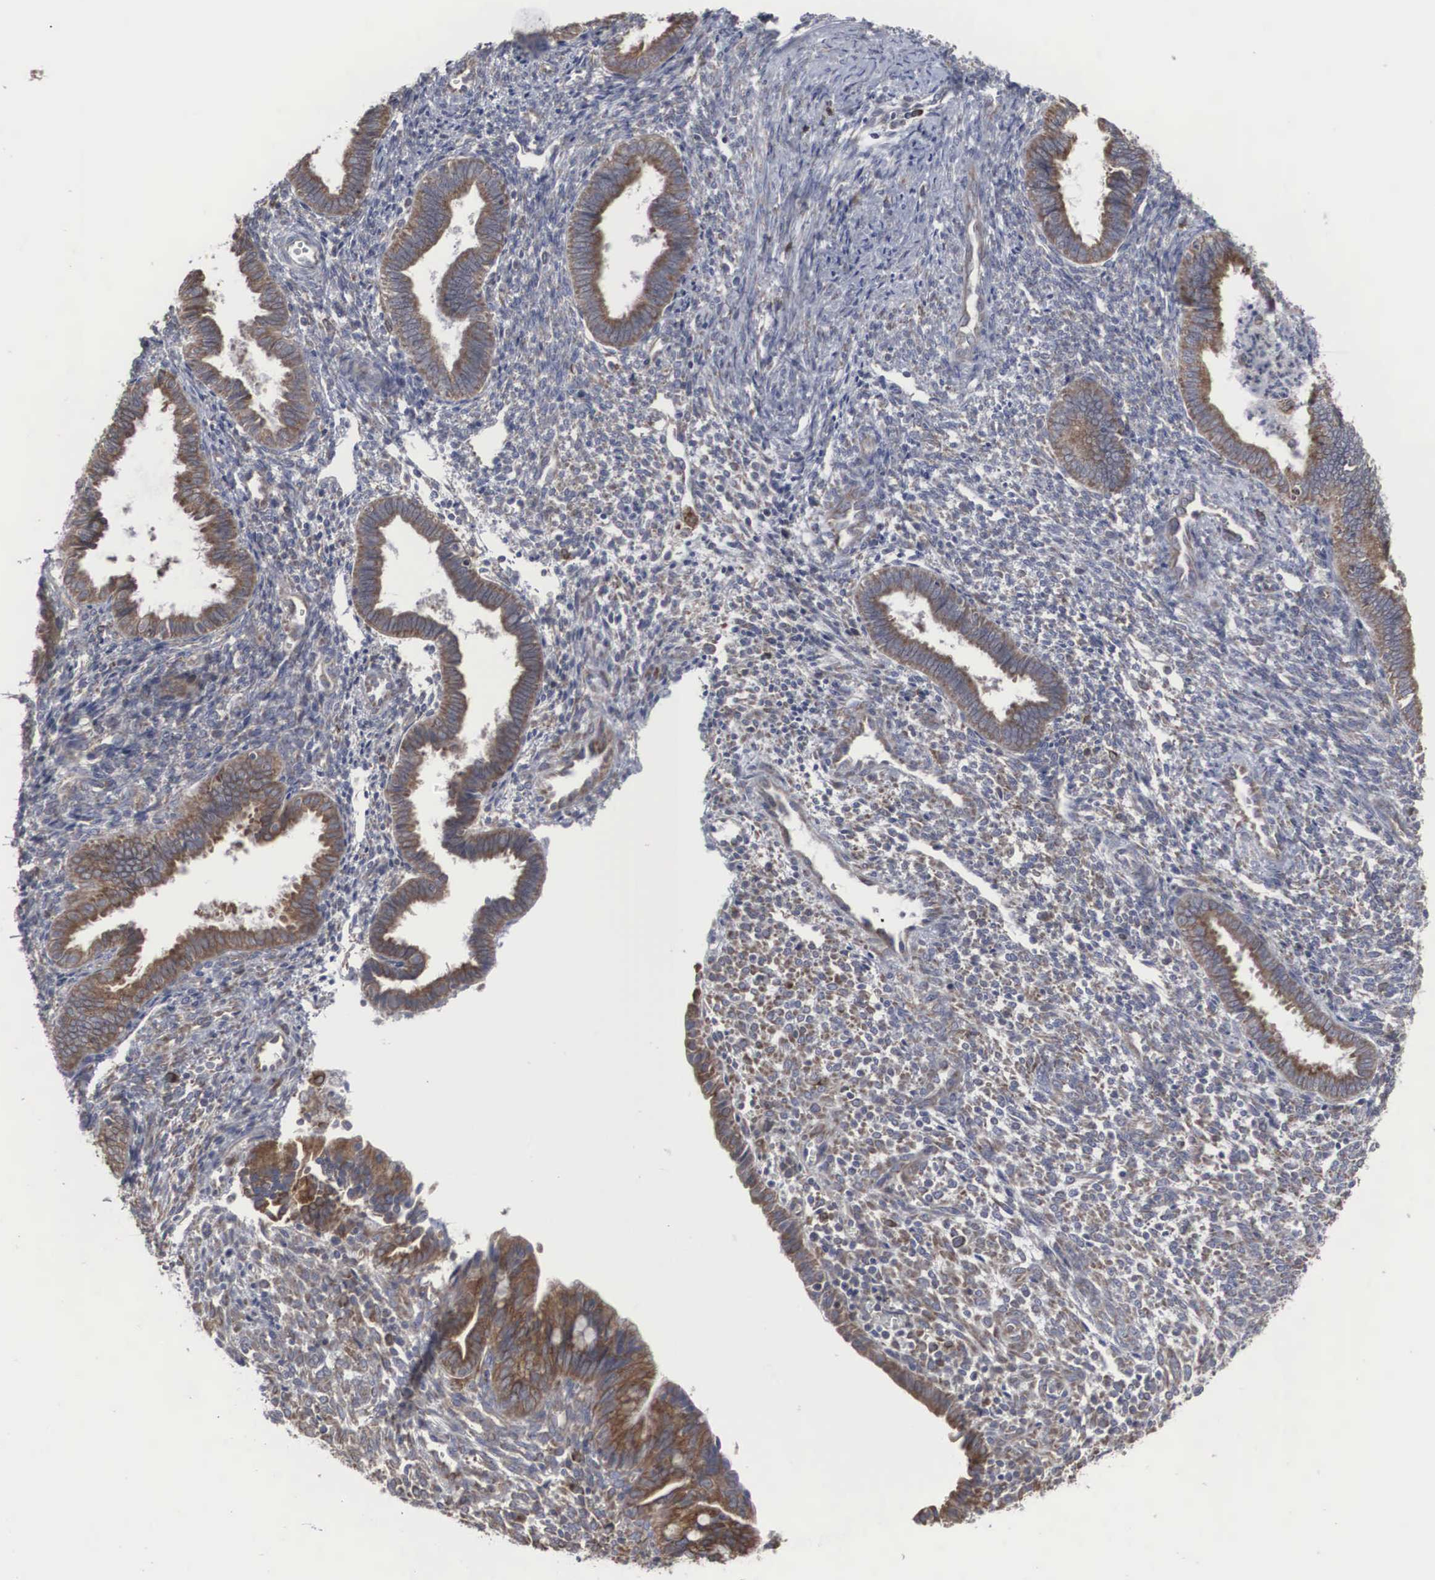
{"staining": {"intensity": "weak", "quantity": "<25%", "location": "cytoplasmic/membranous"}, "tissue": "endometrium", "cell_type": "Cells in endometrial stroma", "image_type": "normal", "snomed": [{"axis": "morphology", "description": "Normal tissue, NOS"}, {"axis": "topography", "description": "Endometrium"}], "caption": "Photomicrograph shows no significant protein positivity in cells in endometrial stroma of unremarkable endometrium.", "gene": "CTAGE15", "patient": {"sex": "female", "age": 36}}